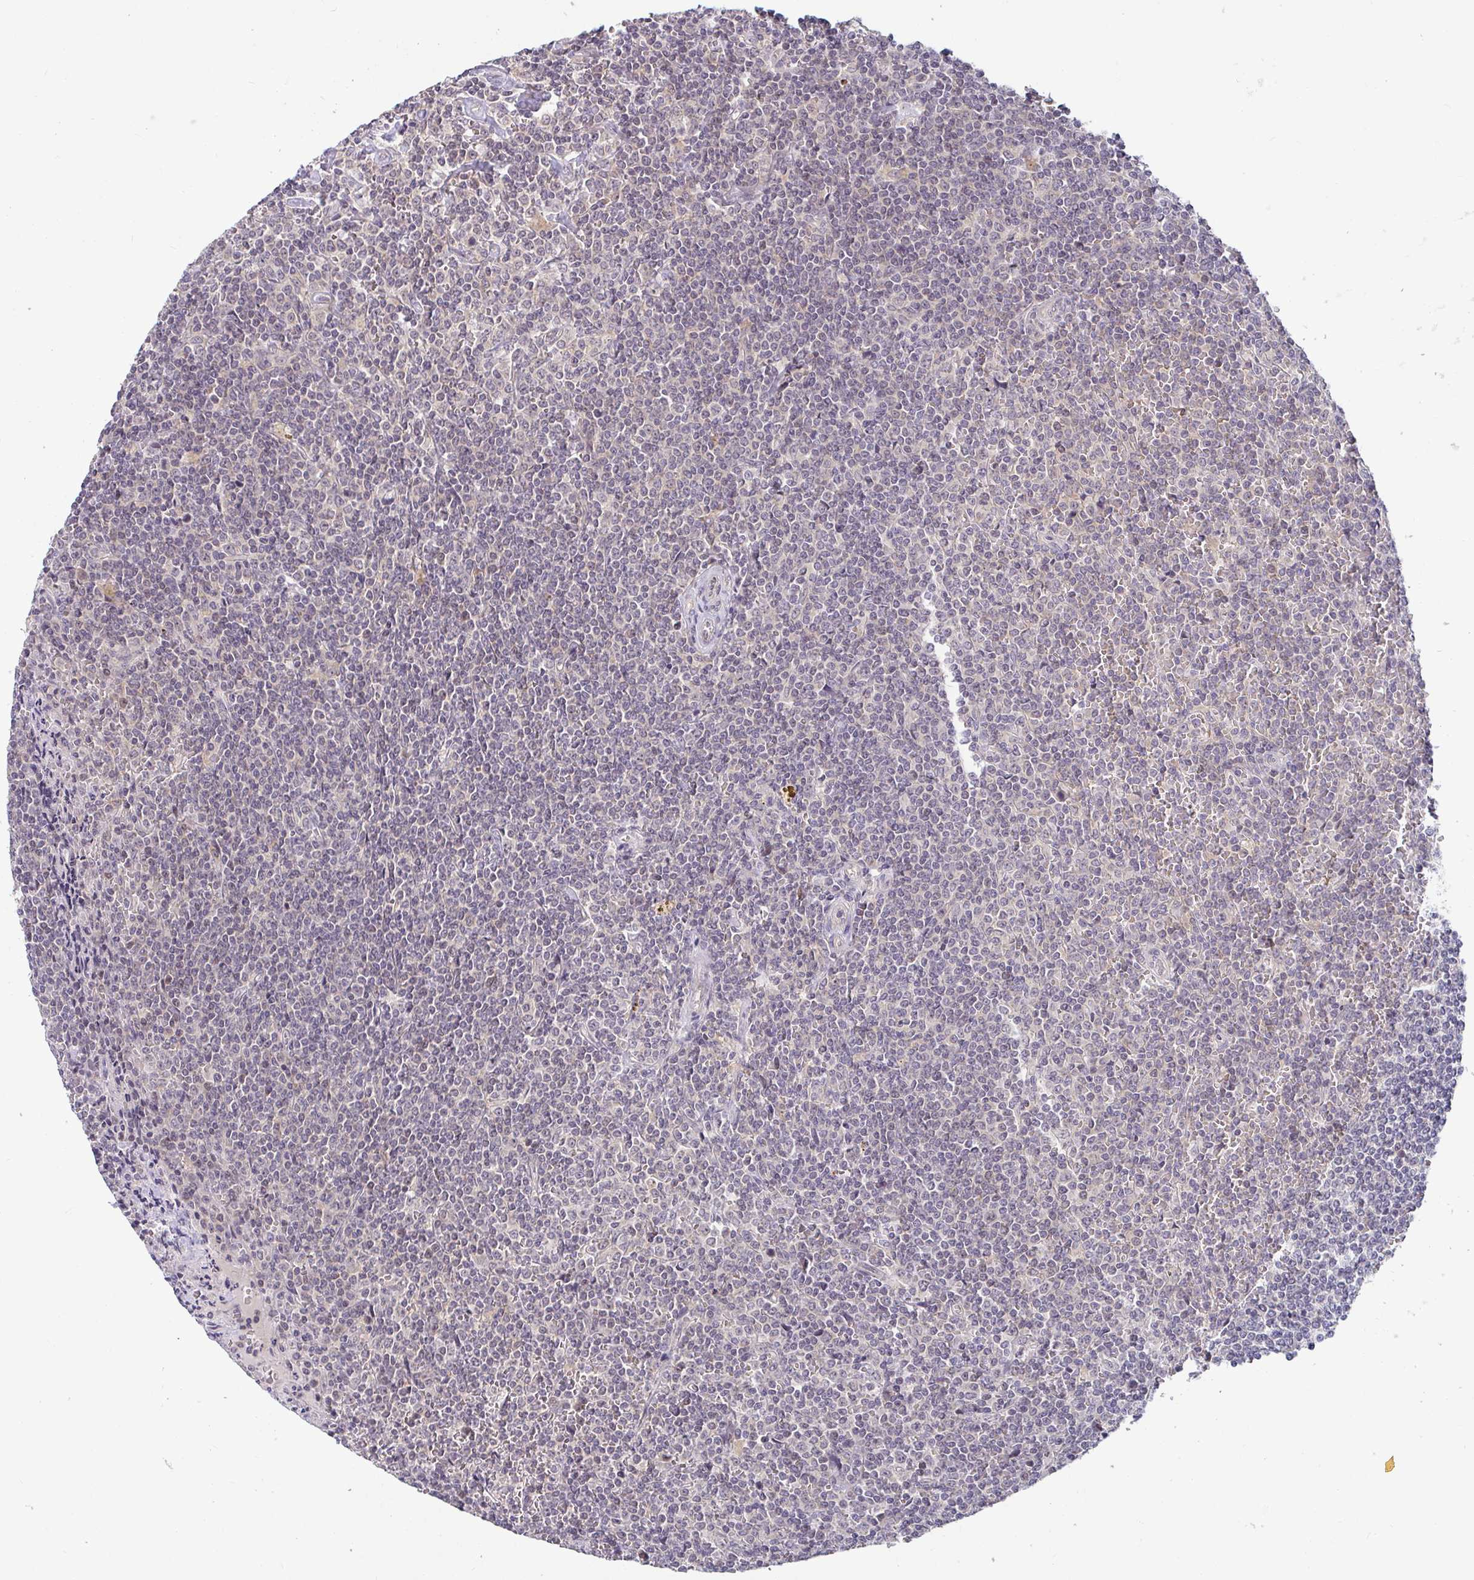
{"staining": {"intensity": "negative", "quantity": "none", "location": "none"}, "tissue": "lymphoma", "cell_type": "Tumor cells", "image_type": "cancer", "snomed": [{"axis": "morphology", "description": "Malignant lymphoma, non-Hodgkin's type, Low grade"}, {"axis": "topography", "description": "Spleen"}], "caption": "This is a image of immunohistochemistry (IHC) staining of malignant lymphoma, non-Hodgkin's type (low-grade), which shows no positivity in tumor cells.", "gene": "GSTM1", "patient": {"sex": "female", "age": 19}}